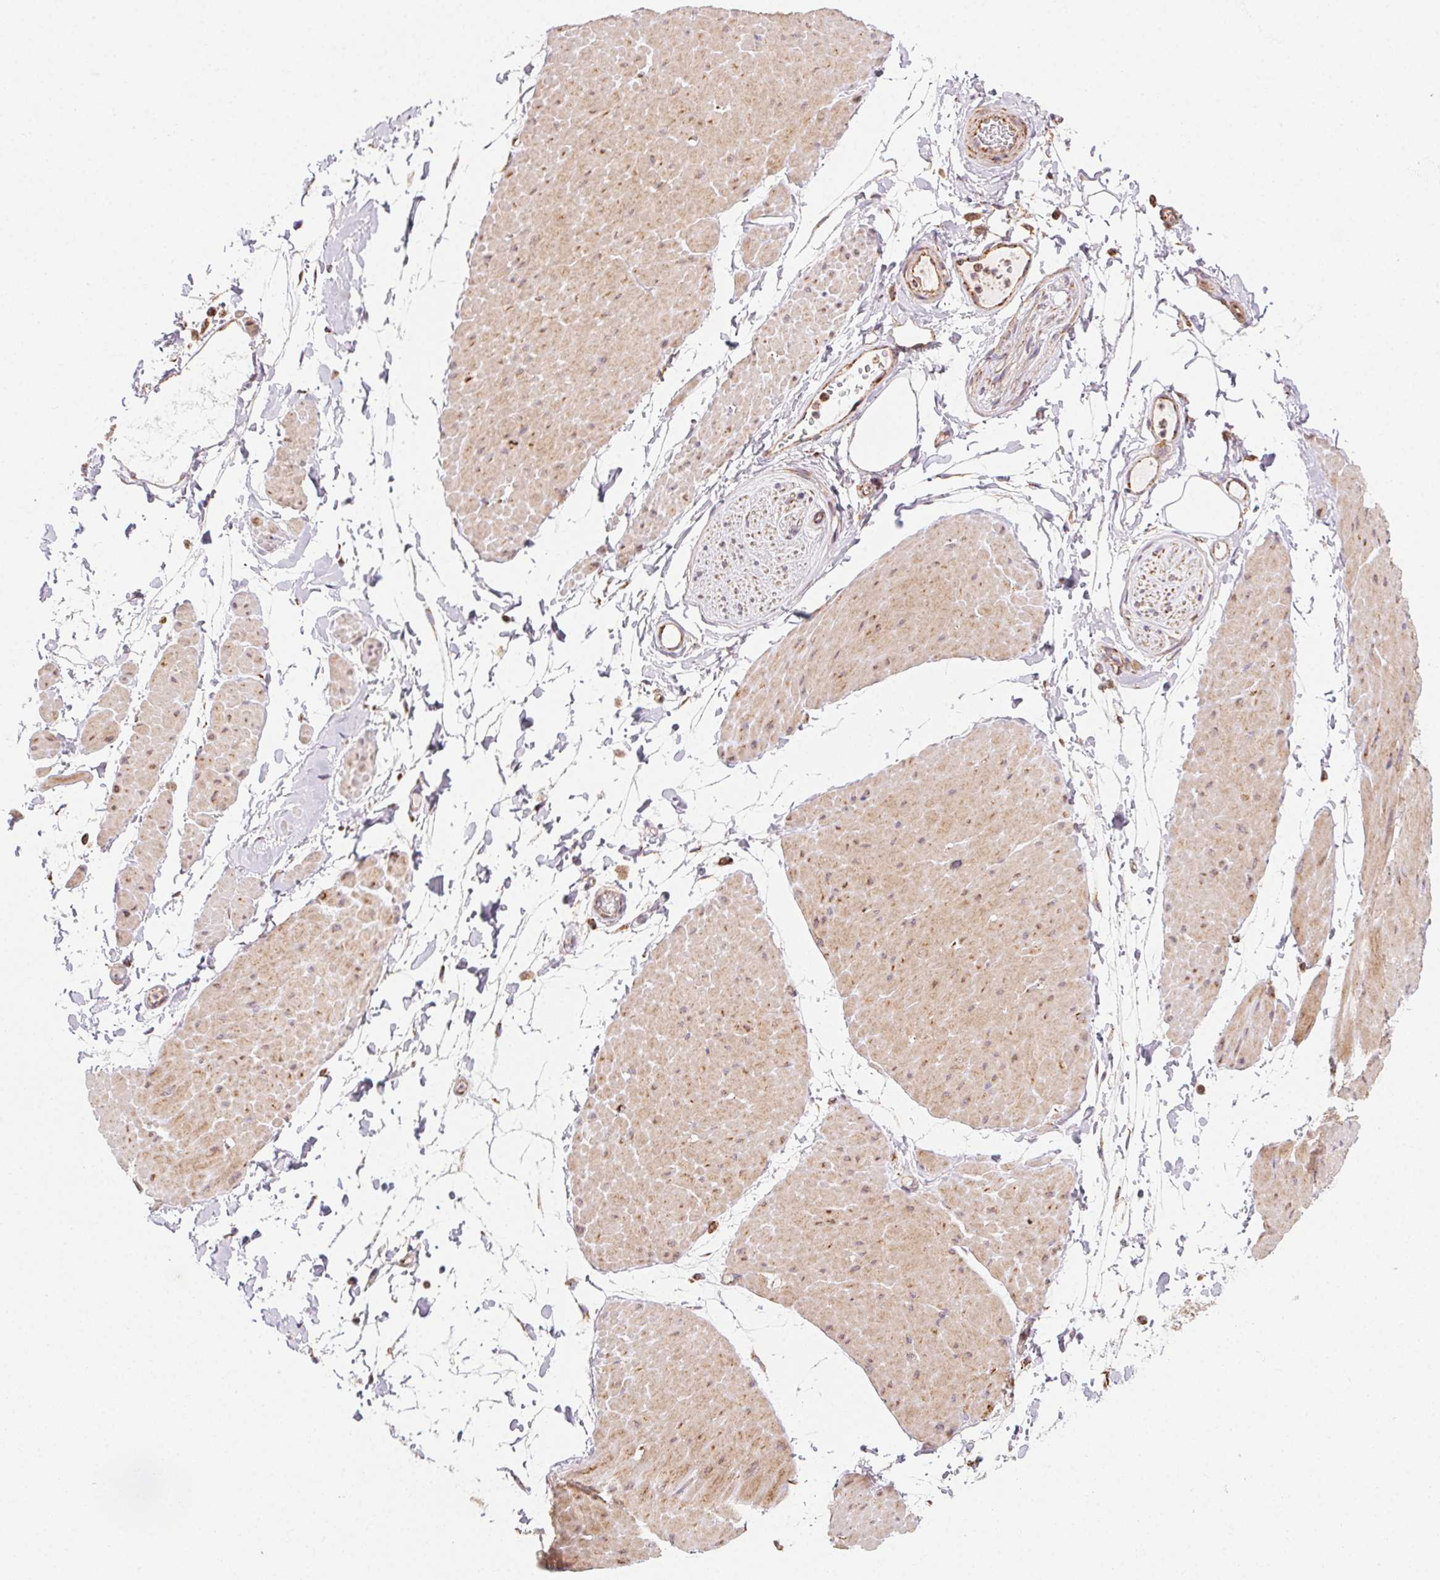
{"staining": {"intensity": "weak", "quantity": "25%-75%", "location": "cytoplasmic/membranous"}, "tissue": "adipose tissue", "cell_type": "Adipocytes", "image_type": "normal", "snomed": [{"axis": "morphology", "description": "Normal tissue, NOS"}, {"axis": "topography", "description": "Smooth muscle"}, {"axis": "topography", "description": "Peripheral nerve tissue"}], "caption": "Brown immunohistochemical staining in benign adipose tissue exhibits weak cytoplasmic/membranous positivity in about 25%-75% of adipocytes. The protein of interest is shown in brown color, while the nuclei are stained blue.", "gene": "CLPB", "patient": {"sex": "male", "age": 58}}